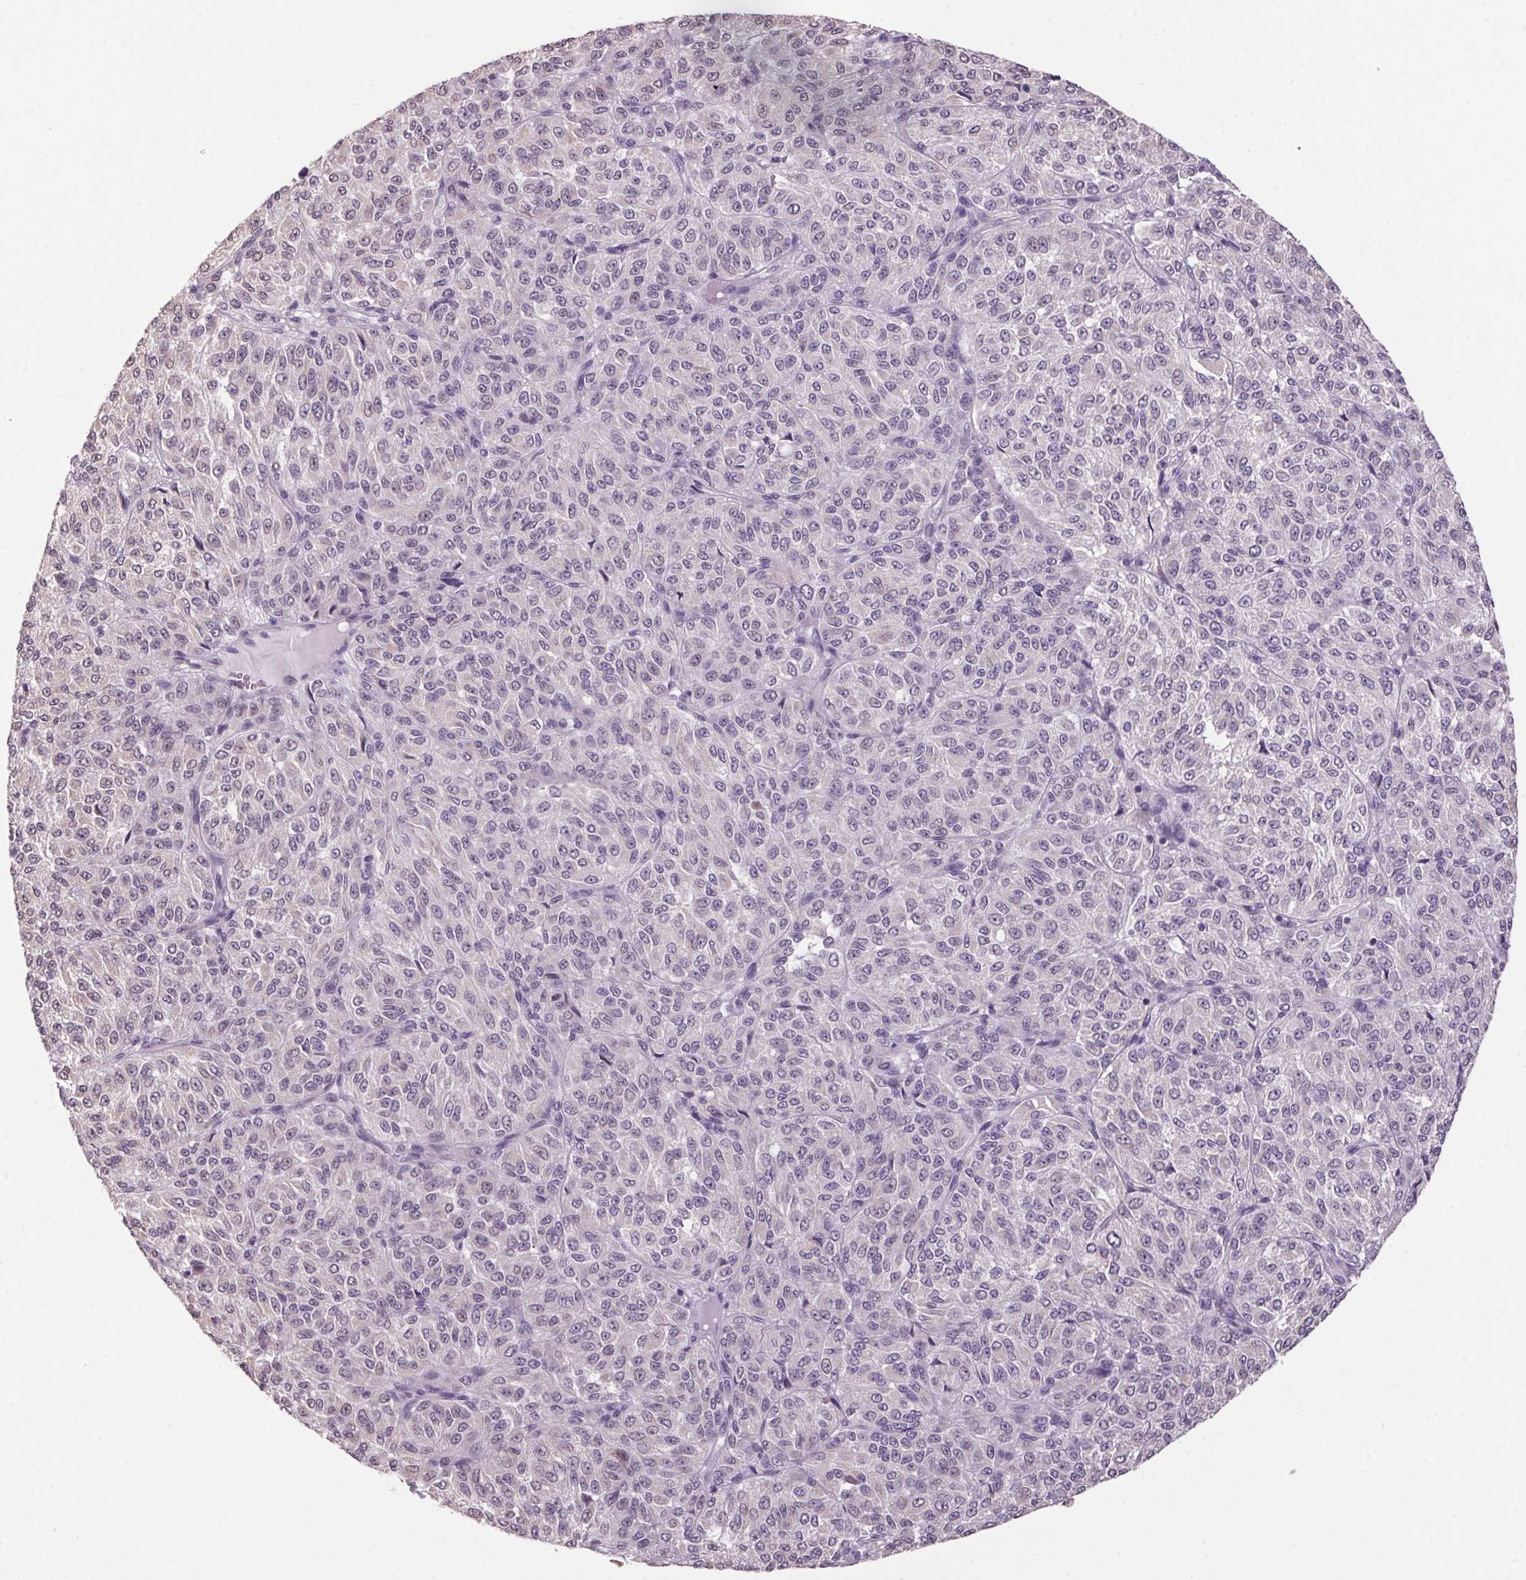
{"staining": {"intensity": "negative", "quantity": "none", "location": "none"}, "tissue": "melanoma", "cell_type": "Tumor cells", "image_type": "cancer", "snomed": [{"axis": "morphology", "description": "Malignant melanoma, Metastatic site"}, {"axis": "topography", "description": "Brain"}], "caption": "Tumor cells show no significant positivity in melanoma.", "gene": "VWA3B", "patient": {"sex": "female", "age": 56}}